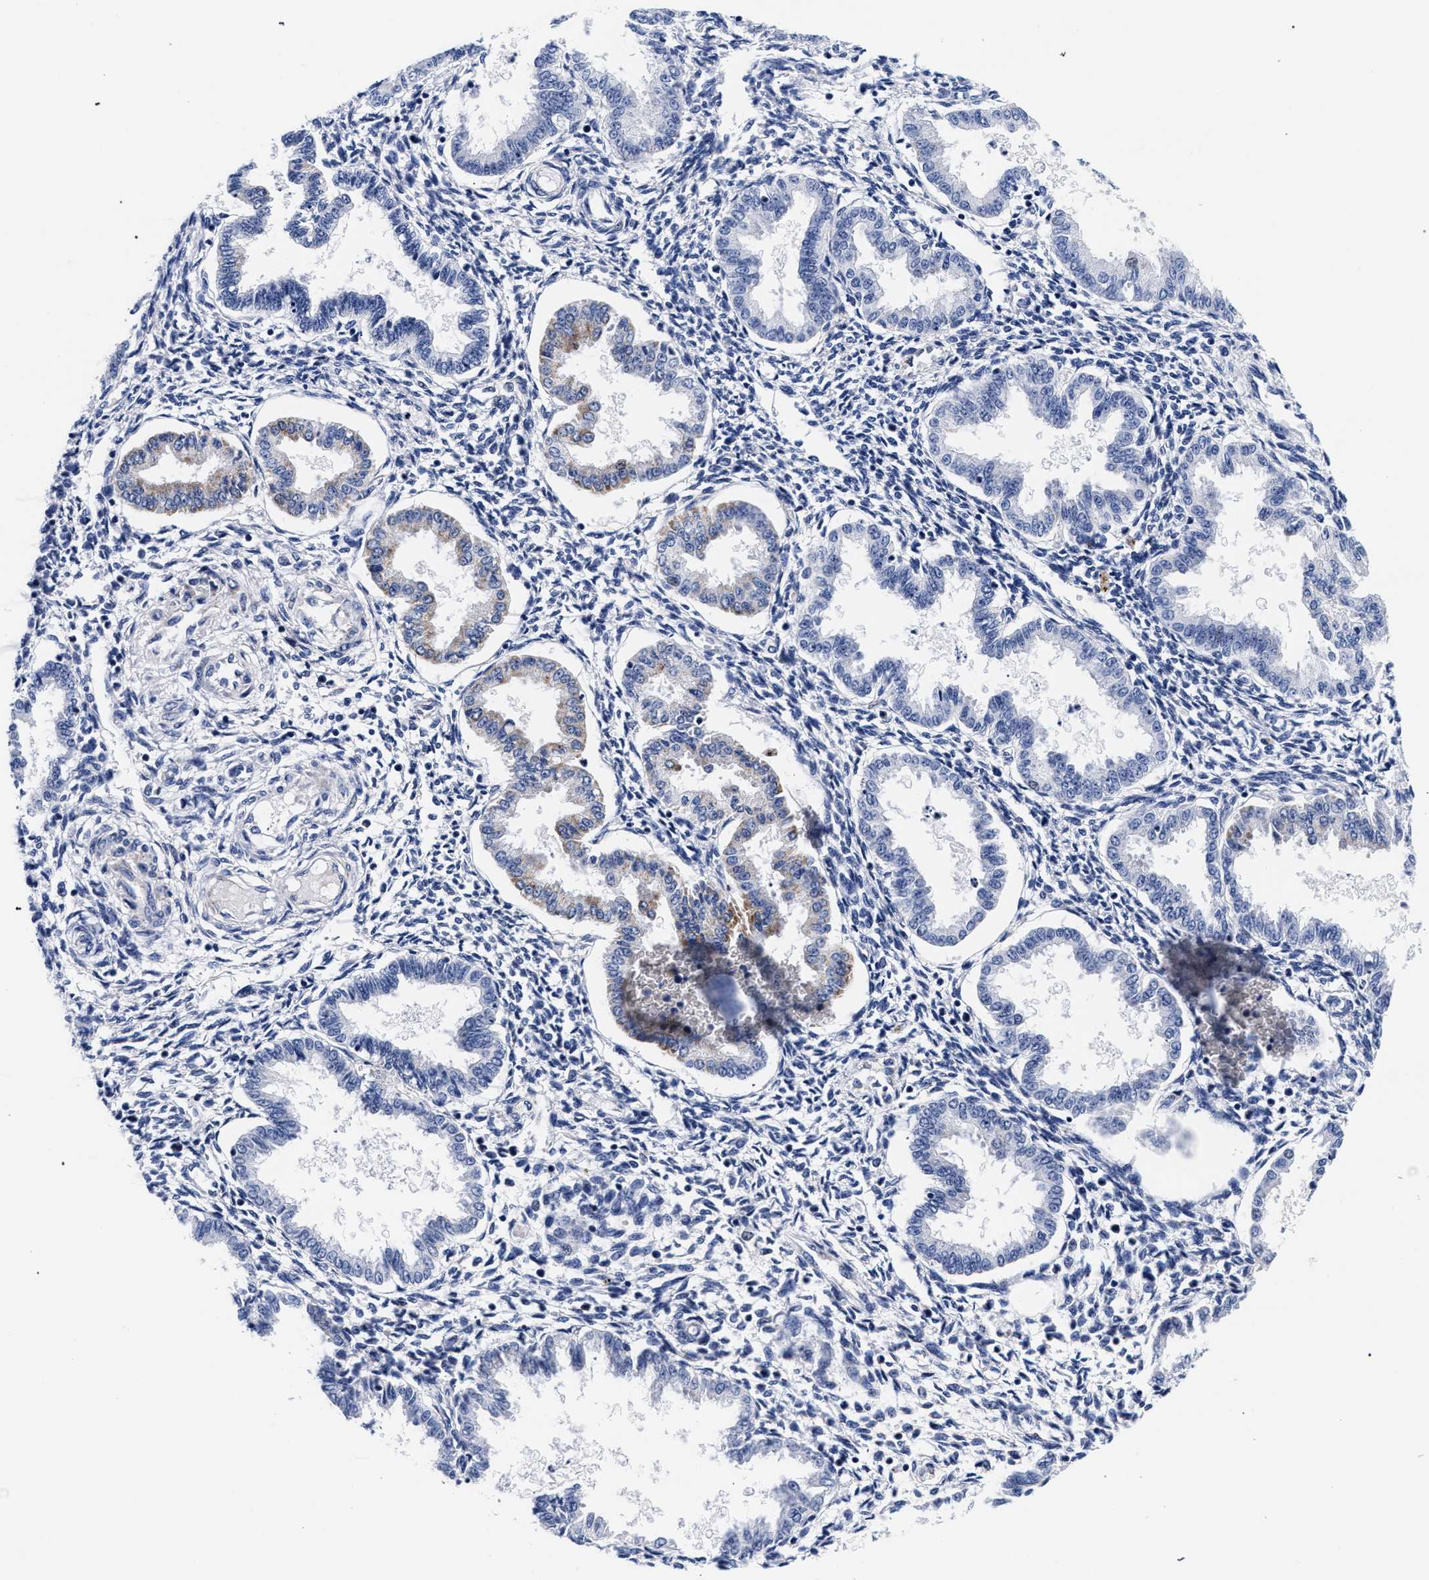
{"staining": {"intensity": "negative", "quantity": "none", "location": "none"}, "tissue": "endometrium", "cell_type": "Cells in endometrial stroma", "image_type": "normal", "snomed": [{"axis": "morphology", "description": "Normal tissue, NOS"}, {"axis": "topography", "description": "Endometrium"}], "caption": "Micrograph shows no significant protein expression in cells in endometrial stroma of unremarkable endometrium.", "gene": "RAB3B", "patient": {"sex": "female", "age": 33}}